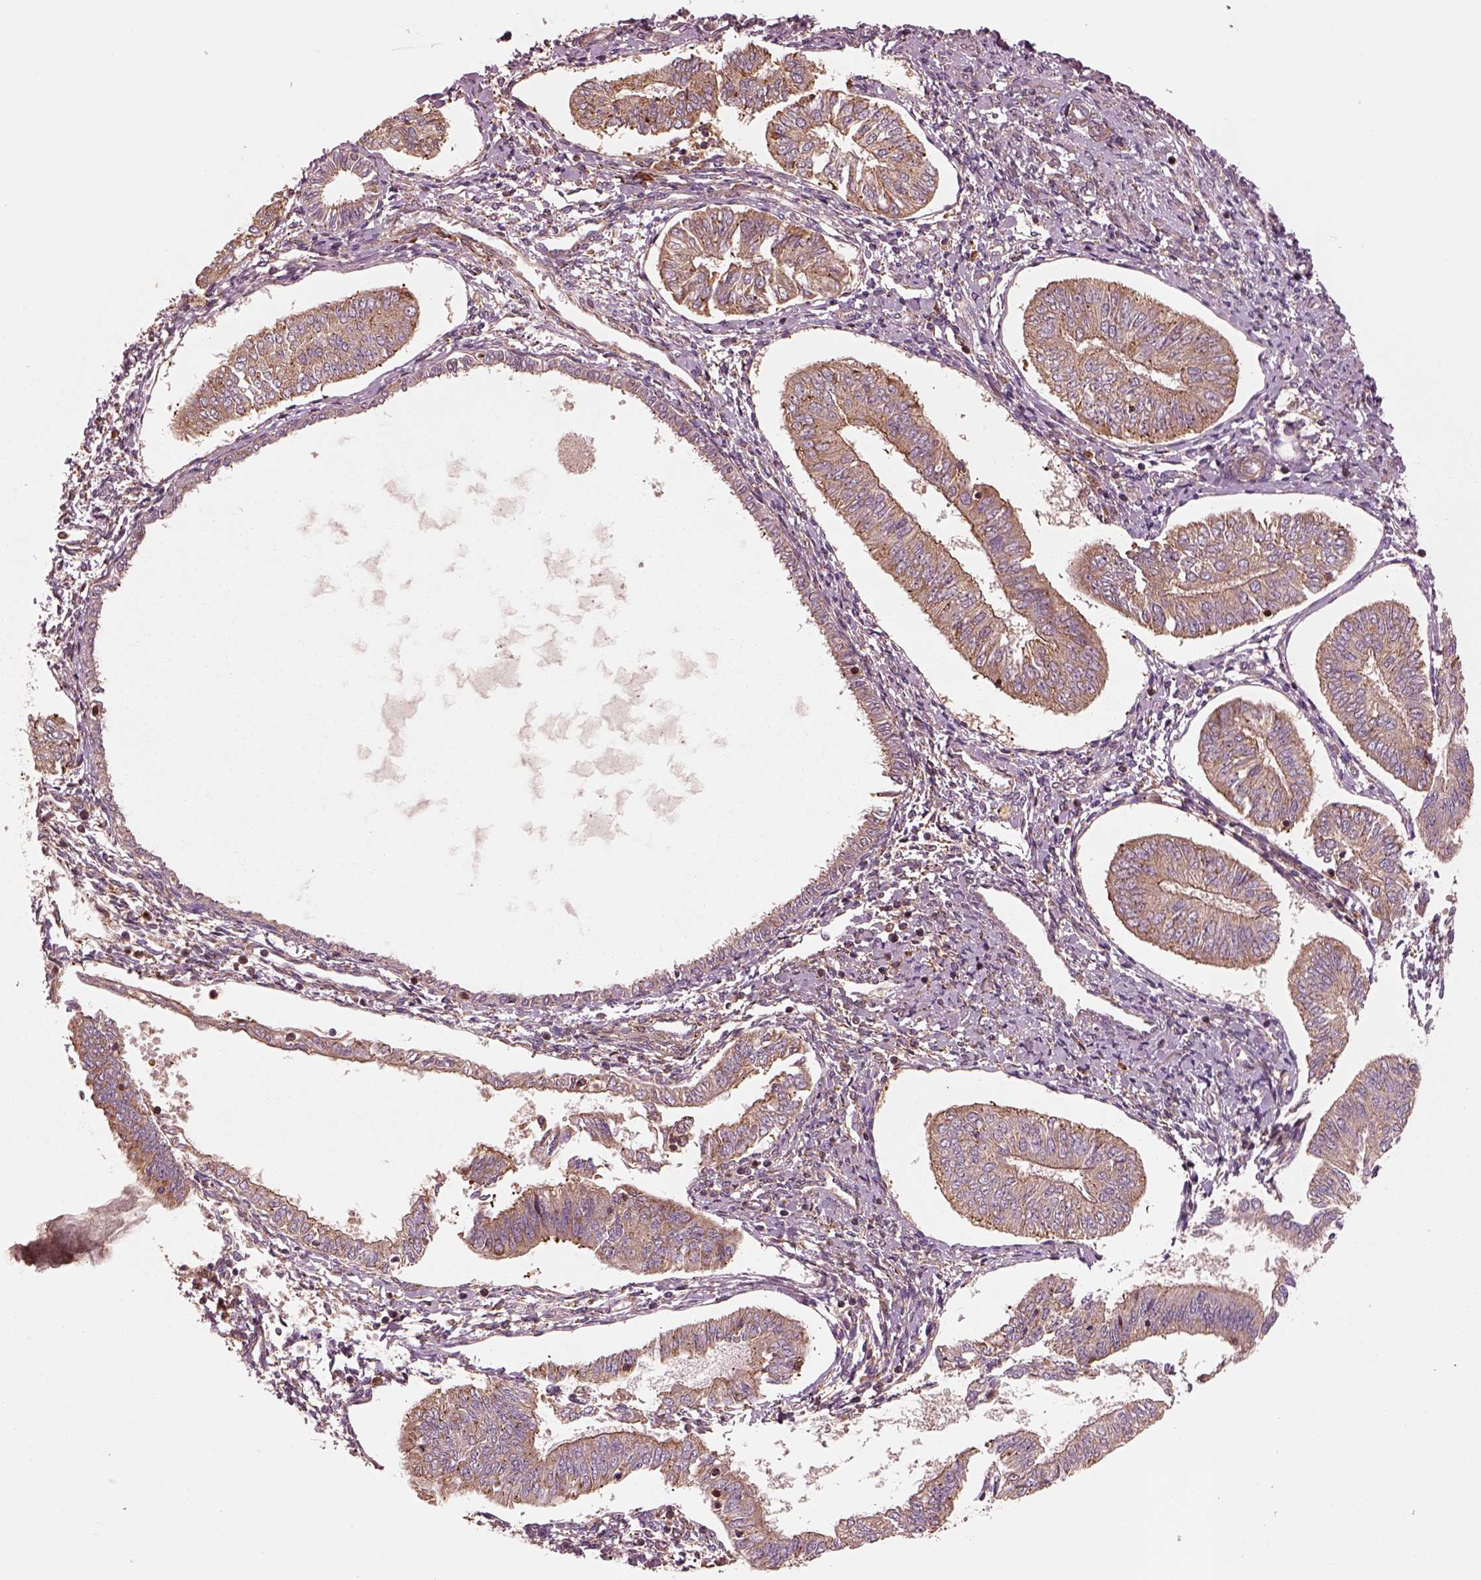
{"staining": {"intensity": "weak", "quantity": ">75%", "location": "cytoplasmic/membranous"}, "tissue": "endometrial cancer", "cell_type": "Tumor cells", "image_type": "cancer", "snomed": [{"axis": "morphology", "description": "Adenocarcinoma, NOS"}, {"axis": "topography", "description": "Endometrium"}], "caption": "A histopathology image of adenocarcinoma (endometrial) stained for a protein reveals weak cytoplasmic/membranous brown staining in tumor cells. Ihc stains the protein in brown and the nuclei are stained blue.", "gene": "ASCC2", "patient": {"sex": "female", "age": 58}}